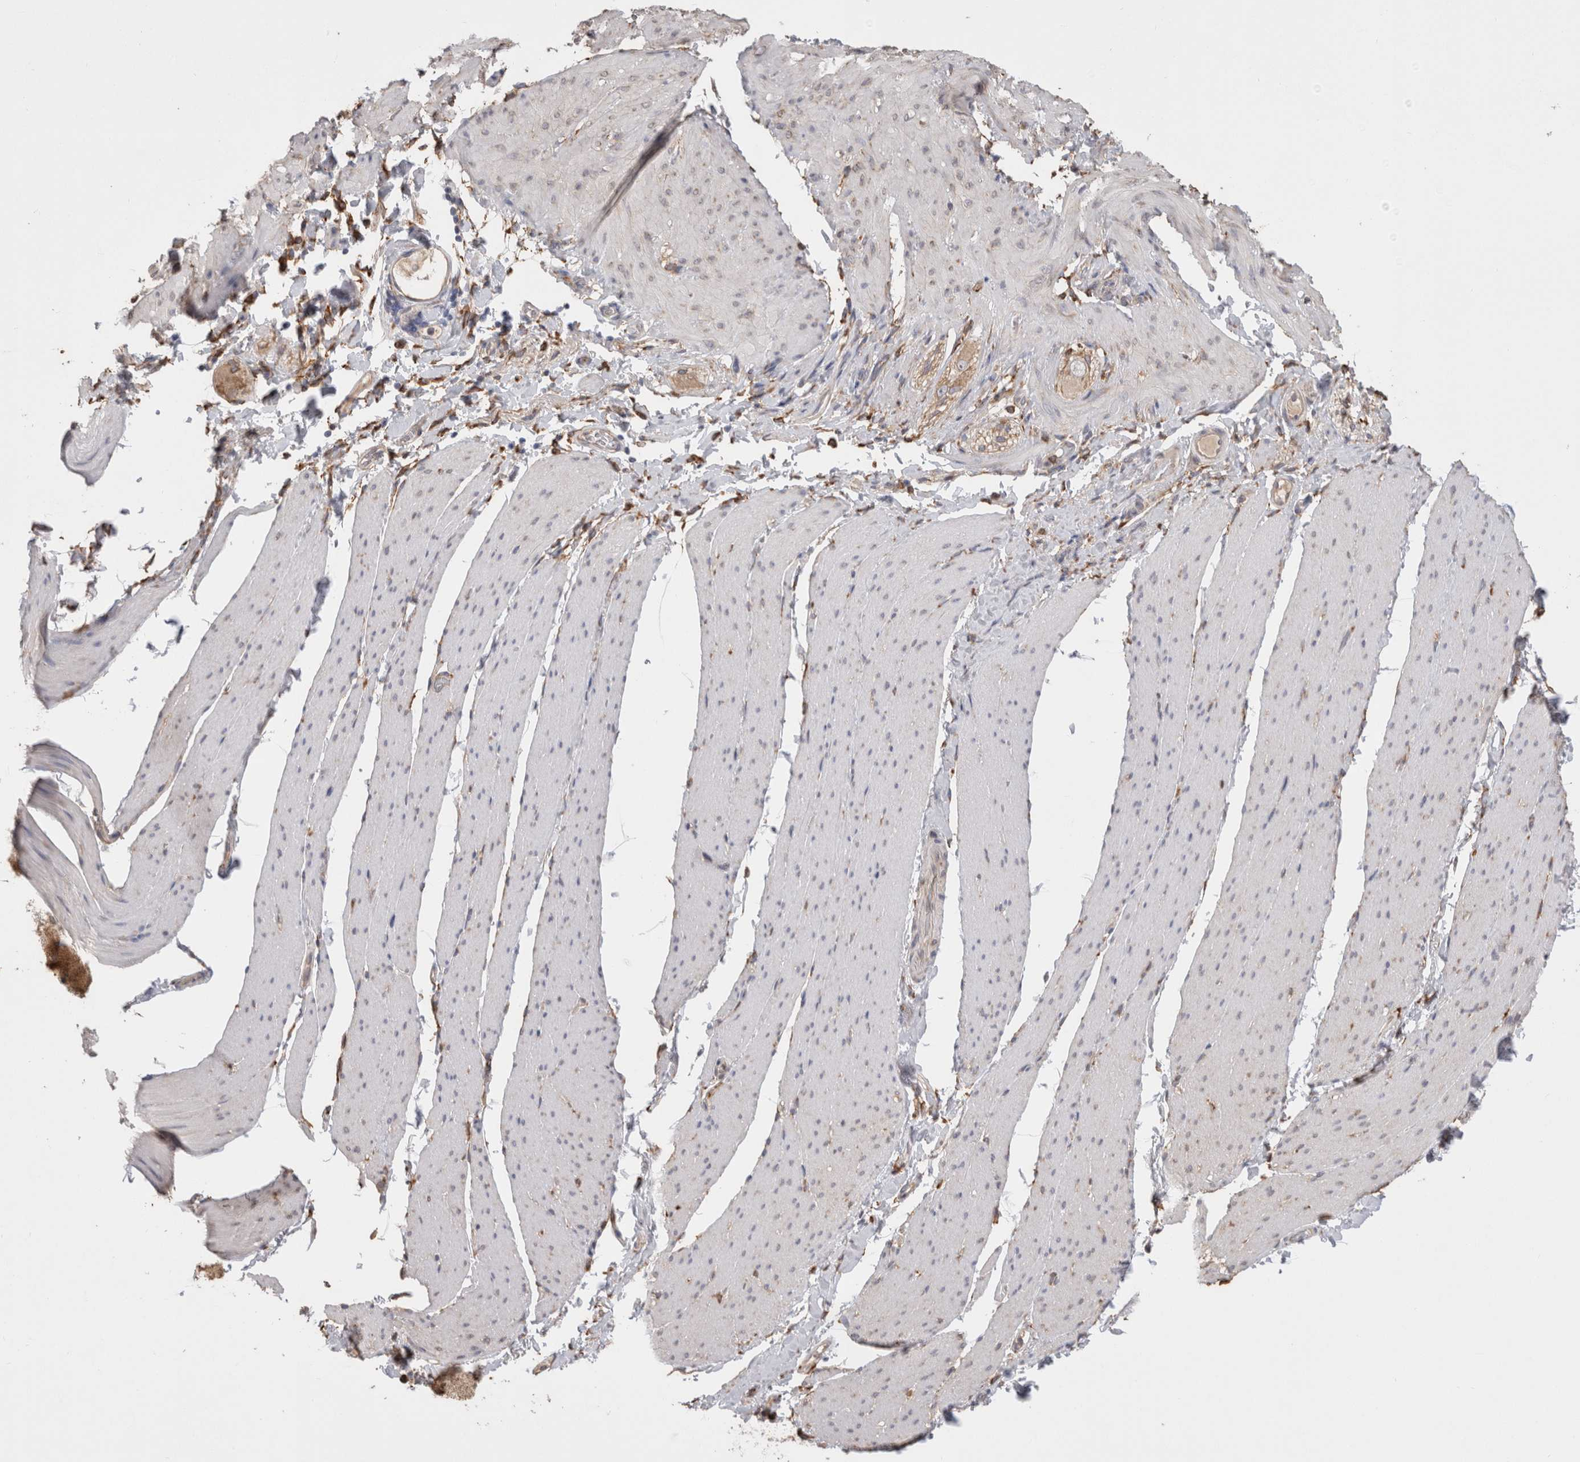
{"staining": {"intensity": "weak", "quantity": "<25%", "location": "cytoplasmic/membranous"}, "tissue": "smooth muscle", "cell_type": "Smooth muscle cells", "image_type": "normal", "snomed": [{"axis": "morphology", "description": "Normal tissue, NOS"}, {"axis": "topography", "description": "Smooth muscle"}, {"axis": "topography", "description": "Small intestine"}], "caption": "High magnification brightfield microscopy of normal smooth muscle stained with DAB (brown) and counterstained with hematoxylin (blue): smooth muscle cells show no significant positivity.", "gene": "LRPAP1", "patient": {"sex": "female", "age": 84}}